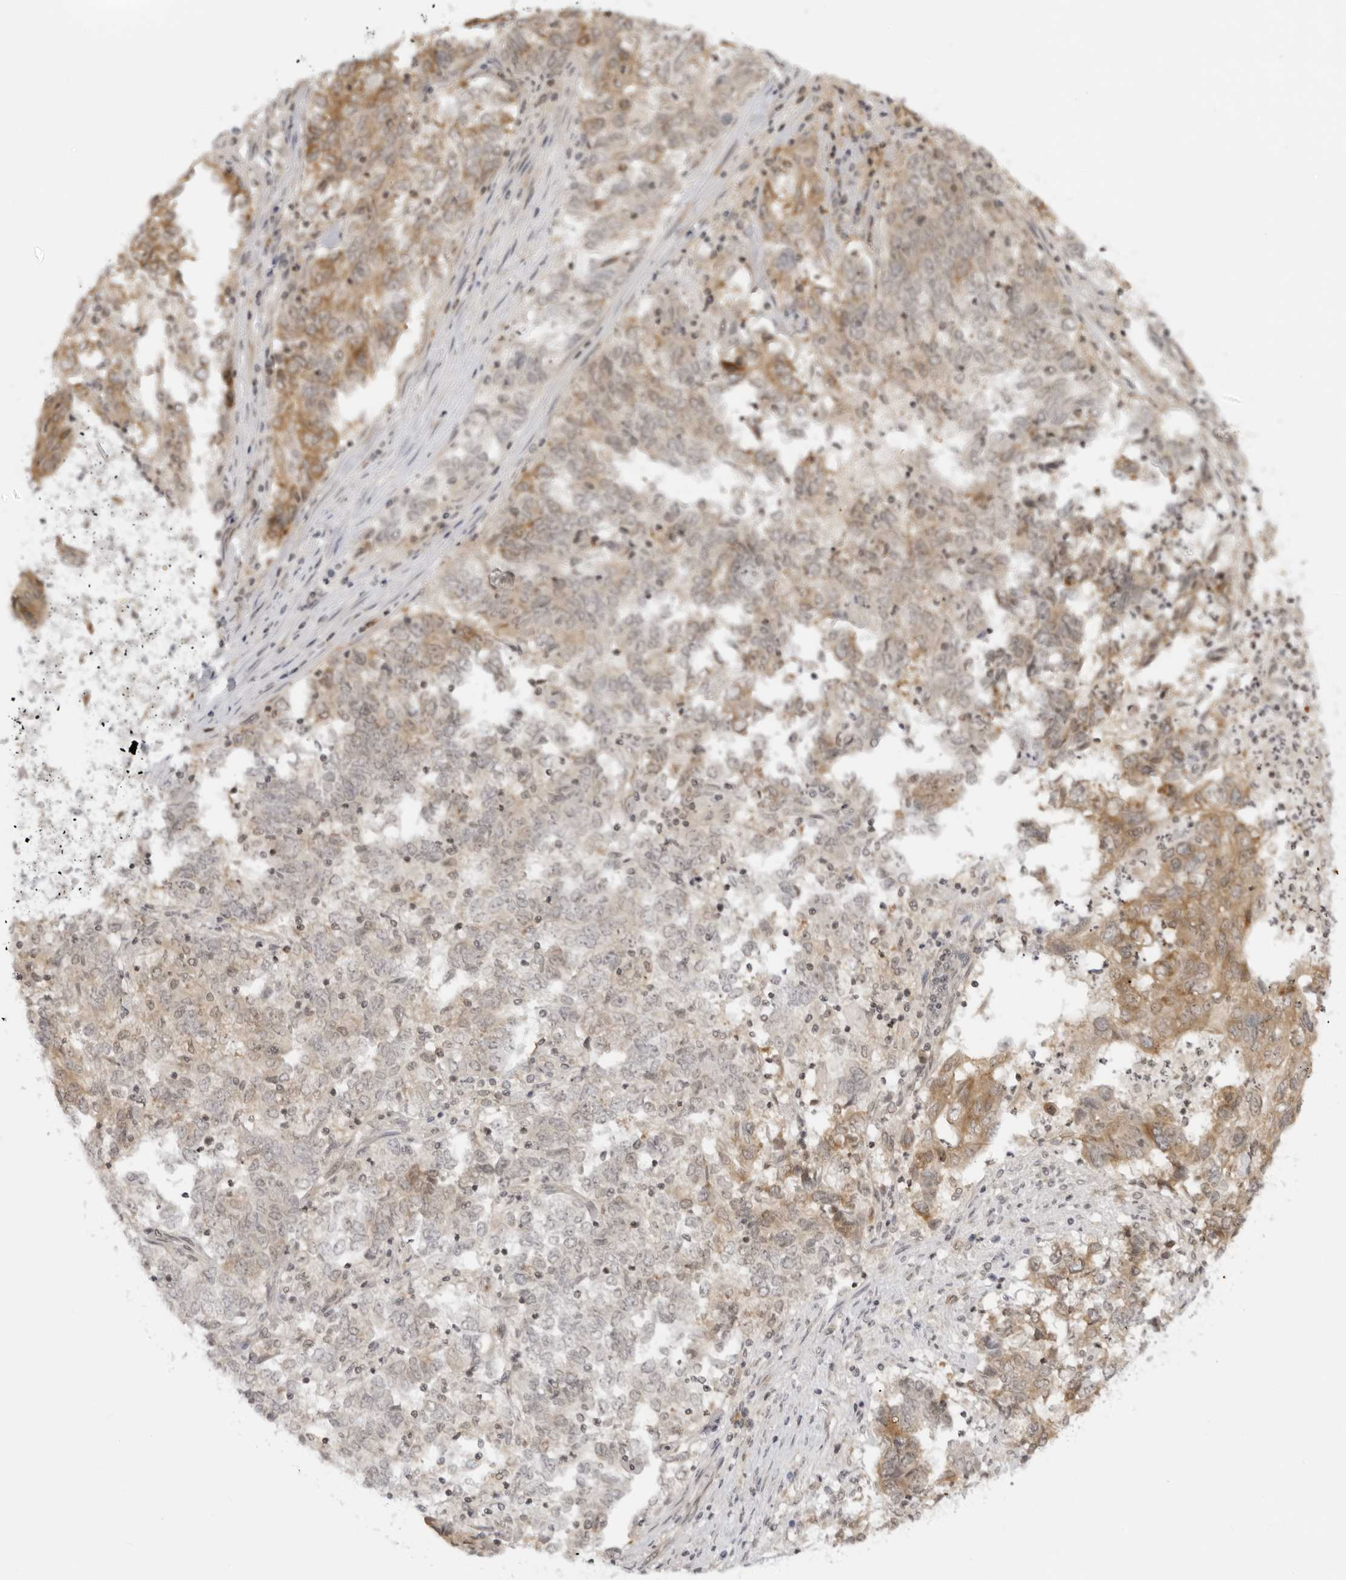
{"staining": {"intensity": "moderate", "quantity": "25%-75%", "location": "cytoplasmic/membranous"}, "tissue": "endometrial cancer", "cell_type": "Tumor cells", "image_type": "cancer", "snomed": [{"axis": "morphology", "description": "Adenocarcinoma, NOS"}, {"axis": "topography", "description": "Endometrium"}], "caption": "Protein staining demonstrates moderate cytoplasmic/membranous positivity in approximately 25%-75% of tumor cells in adenocarcinoma (endometrial).", "gene": "PRRC2C", "patient": {"sex": "female", "age": 80}}